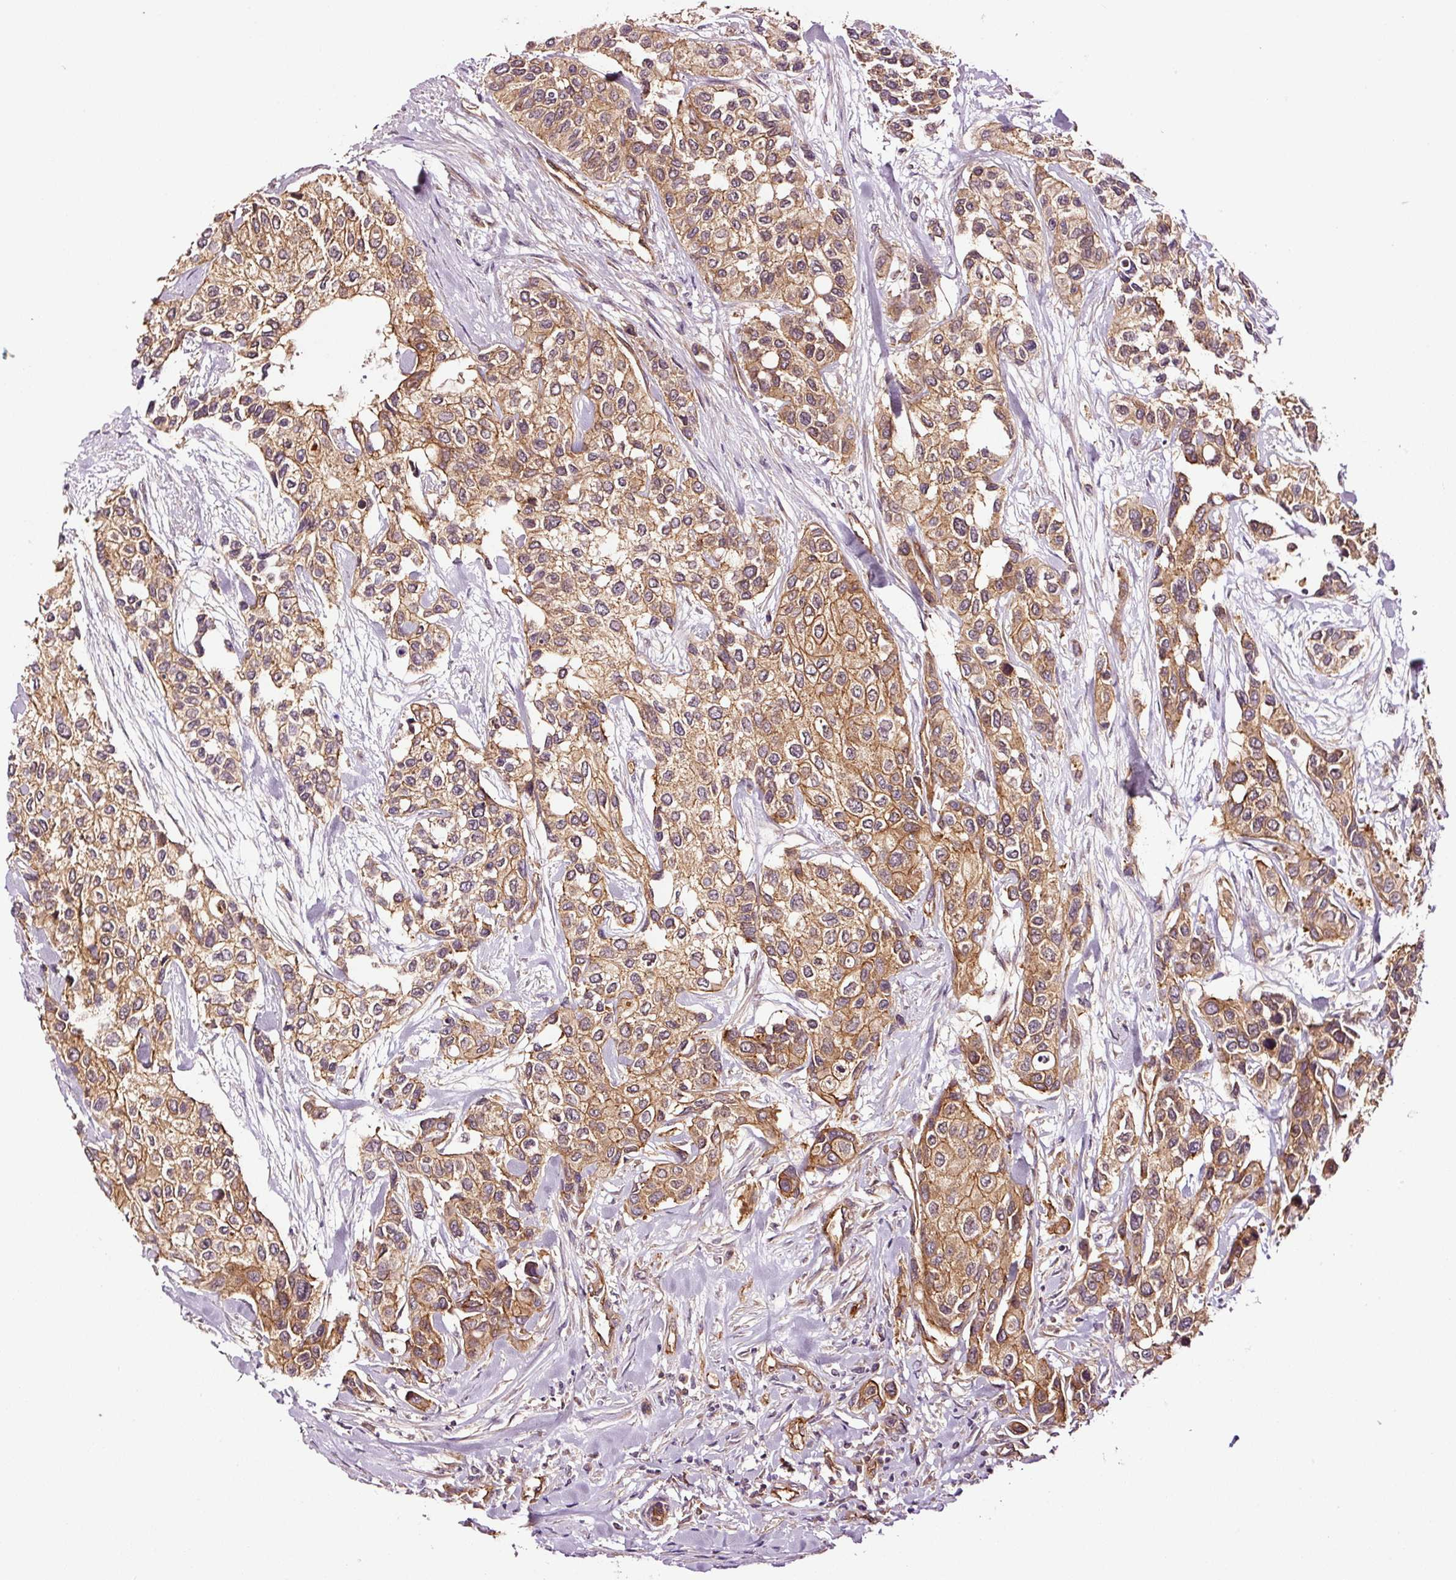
{"staining": {"intensity": "moderate", "quantity": ">75%", "location": "cytoplasmic/membranous"}, "tissue": "urothelial cancer", "cell_type": "Tumor cells", "image_type": "cancer", "snomed": [{"axis": "morphology", "description": "Normal tissue, NOS"}, {"axis": "morphology", "description": "Urothelial carcinoma, High grade"}, {"axis": "topography", "description": "Vascular tissue"}, {"axis": "topography", "description": "Urinary bladder"}], "caption": "IHC micrograph of urothelial carcinoma (high-grade) stained for a protein (brown), which reveals medium levels of moderate cytoplasmic/membranous staining in about >75% of tumor cells.", "gene": "METAP1", "patient": {"sex": "female", "age": 56}}